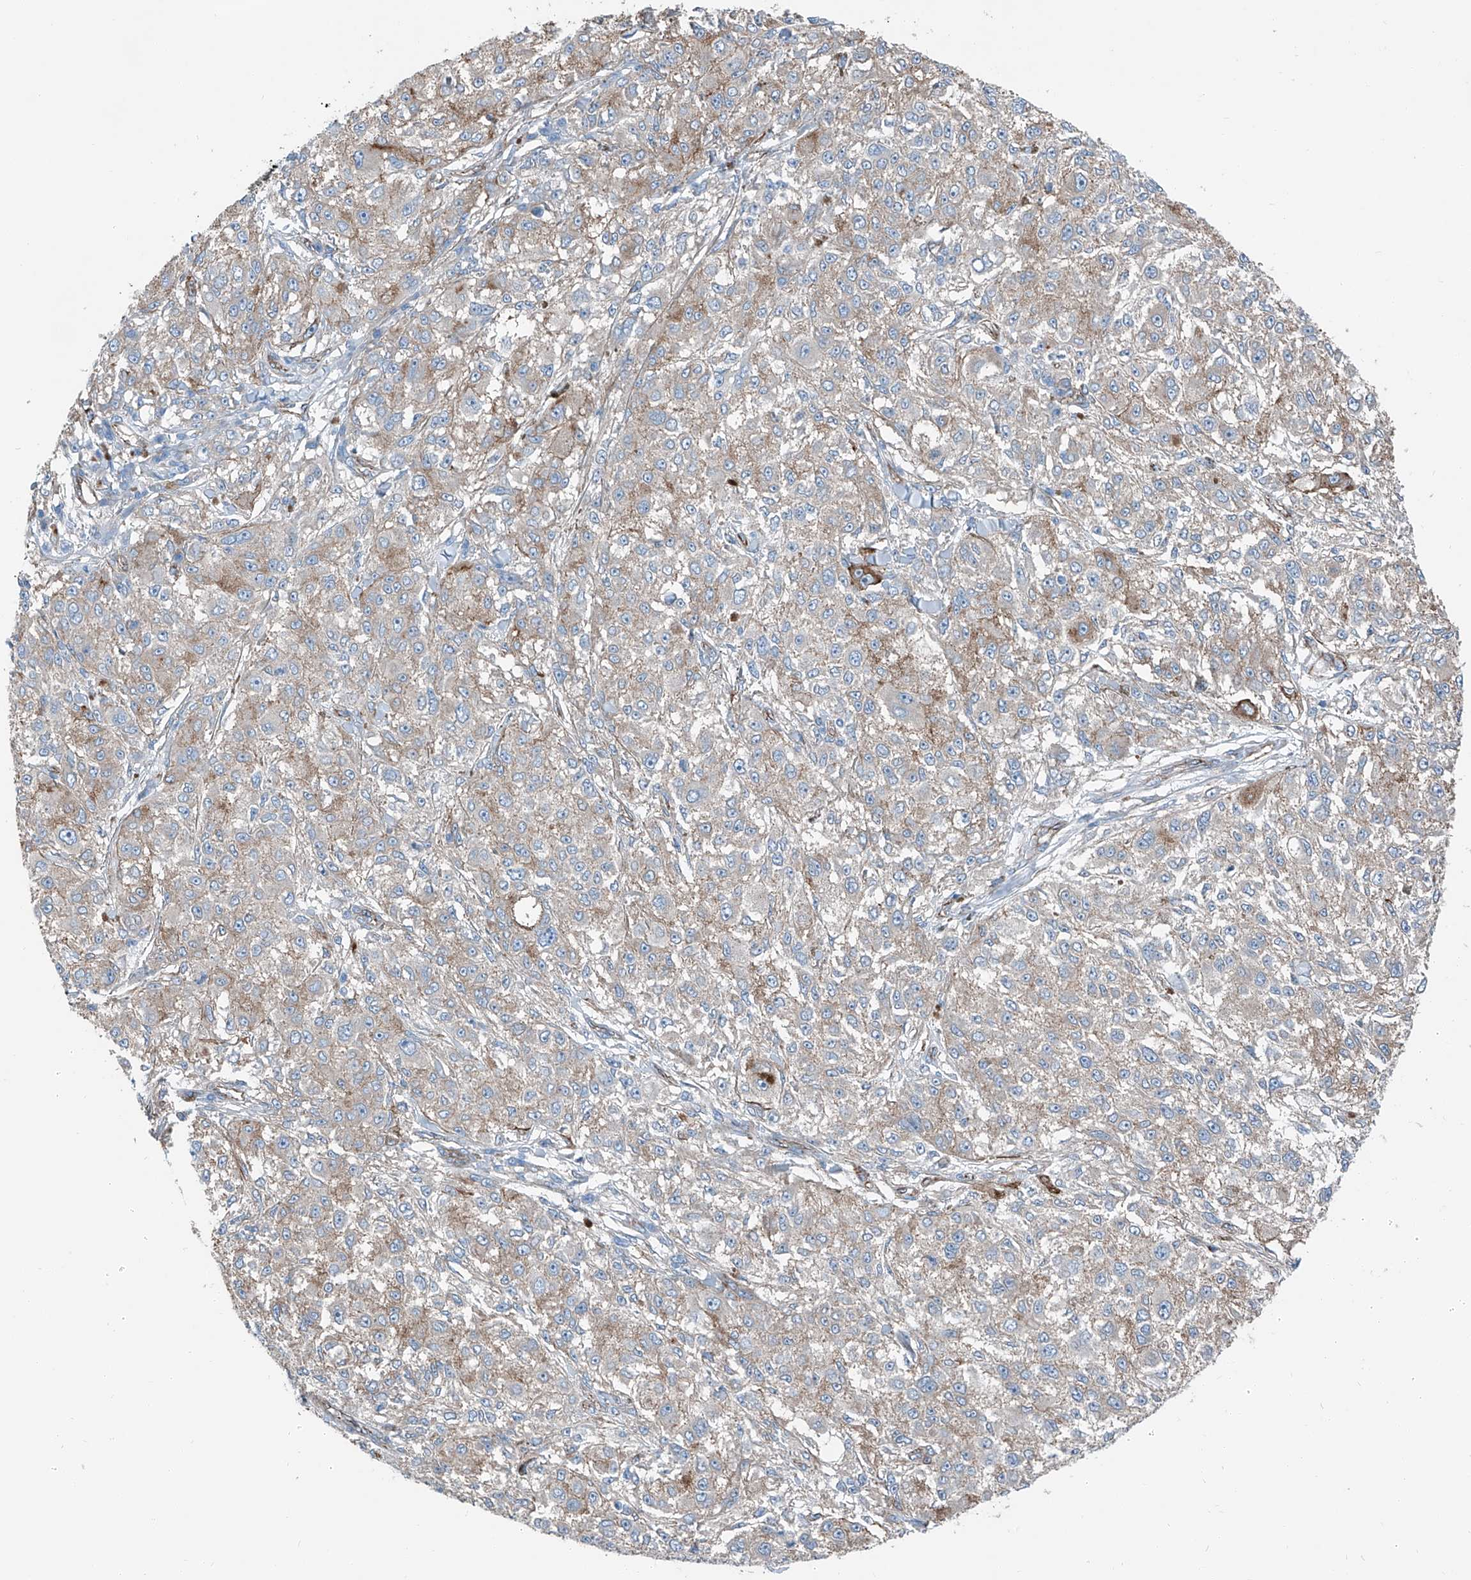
{"staining": {"intensity": "weak", "quantity": "<25%", "location": "cytoplasmic/membranous"}, "tissue": "melanoma", "cell_type": "Tumor cells", "image_type": "cancer", "snomed": [{"axis": "morphology", "description": "Necrosis, NOS"}, {"axis": "morphology", "description": "Malignant melanoma, NOS"}, {"axis": "topography", "description": "Skin"}], "caption": "DAB (3,3'-diaminobenzidine) immunohistochemical staining of human malignant melanoma displays no significant expression in tumor cells.", "gene": "THEMIS2", "patient": {"sex": "female", "age": 87}}